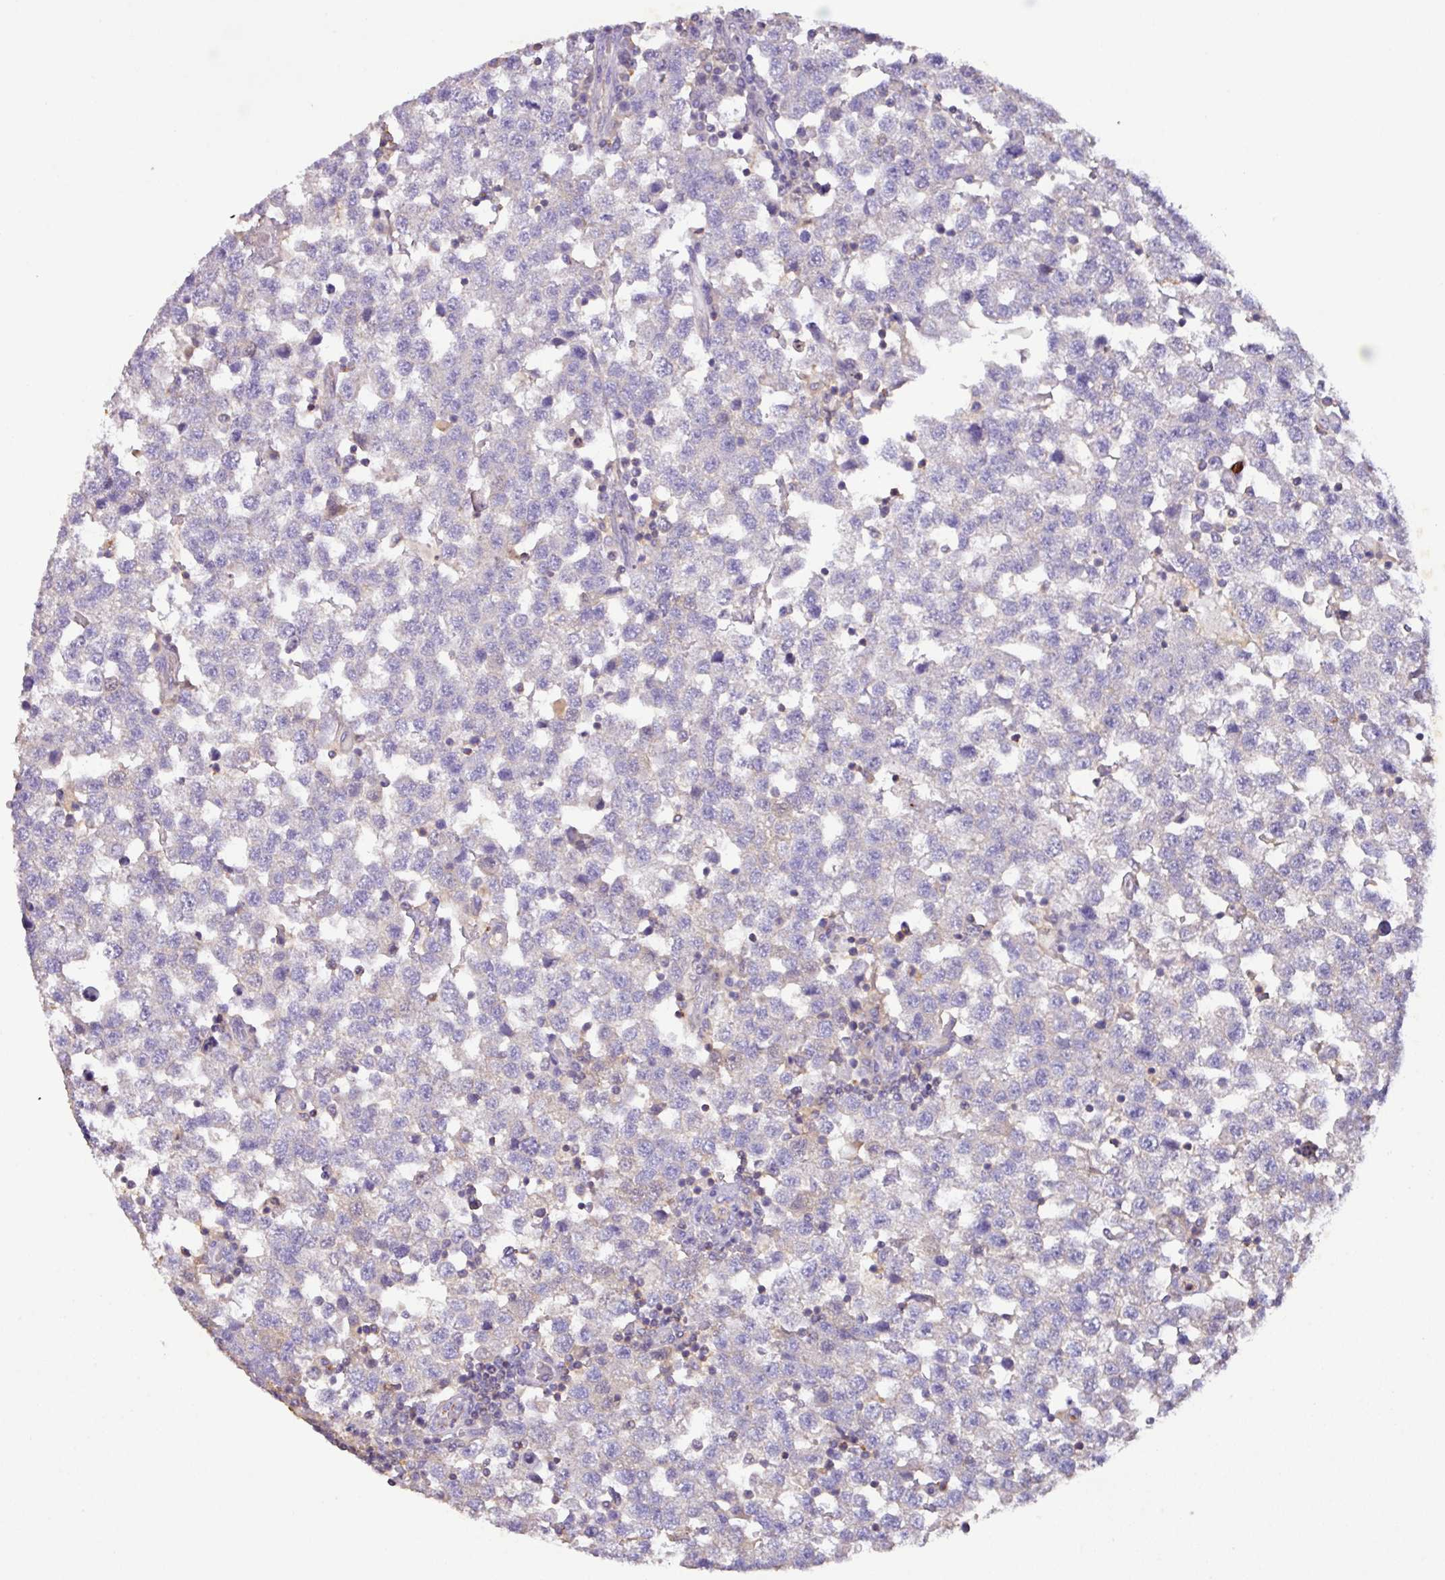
{"staining": {"intensity": "negative", "quantity": "none", "location": "none"}, "tissue": "testis cancer", "cell_type": "Tumor cells", "image_type": "cancer", "snomed": [{"axis": "morphology", "description": "Seminoma, NOS"}, {"axis": "topography", "description": "Testis"}], "caption": "IHC photomicrograph of neoplastic tissue: testis cancer stained with DAB shows no significant protein staining in tumor cells.", "gene": "AGR3", "patient": {"sex": "male", "age": 34}}